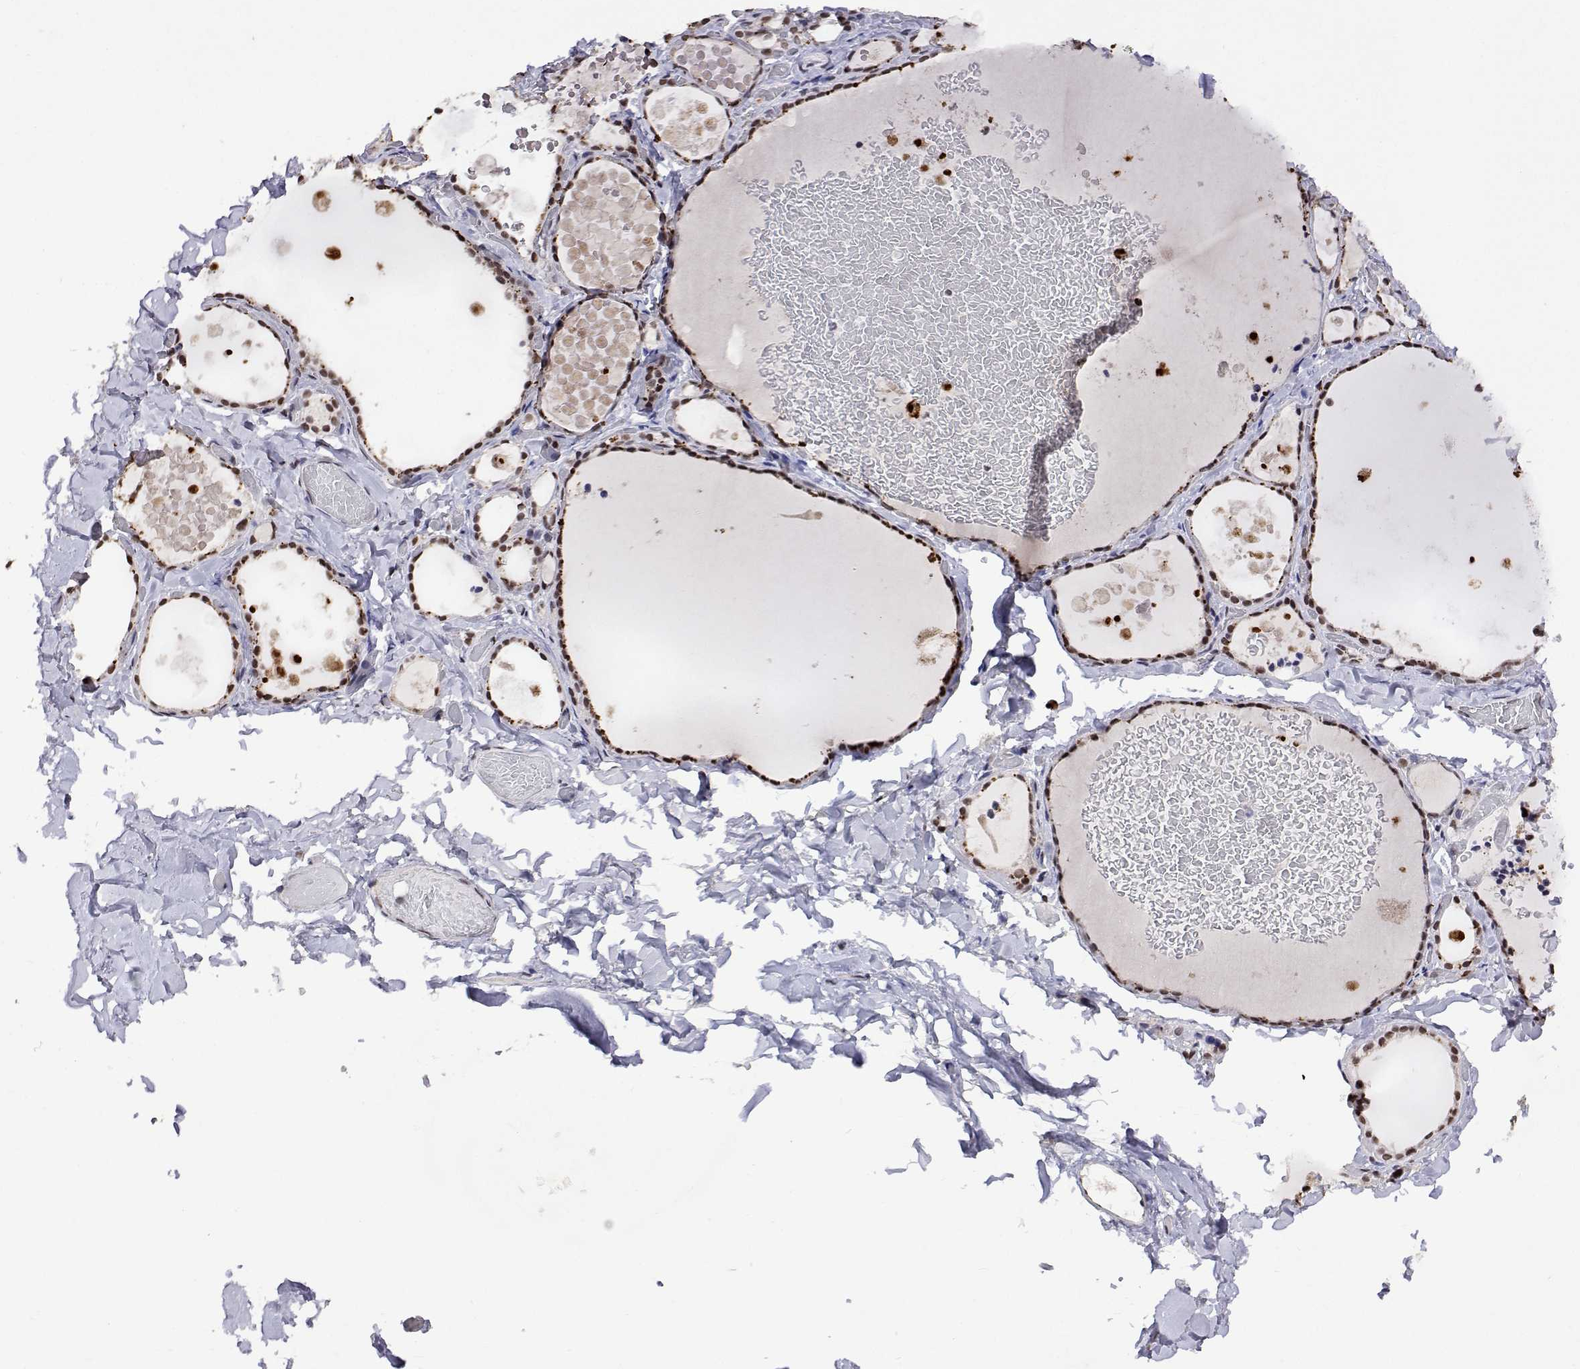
{"staining": {"intensity": "moderate", "quantity": ">75%", "location": "nuclear"}, "tissue": "thyroid gland", "cell_type": "Glandular cells", "image_type": "normal", "snomed": [{"axis": "morphology", "description": "Normal tissue, NOS"}, {"axis": "topography", "description": "Thyroid gland"}], "caption": "Immunohistochemical staining of normal thyroid gland exhibits moderate nuclear protein expression in about >75% of glandular cells. The staining is performed using DAB (3,3'-diaminobenzidine) brown chromogen to label protein expression. The nuclei are counter-stained blue using hematoxylin.", "gene": "HNRNPA0", "patient": {"sex": "female", "age": 56}}